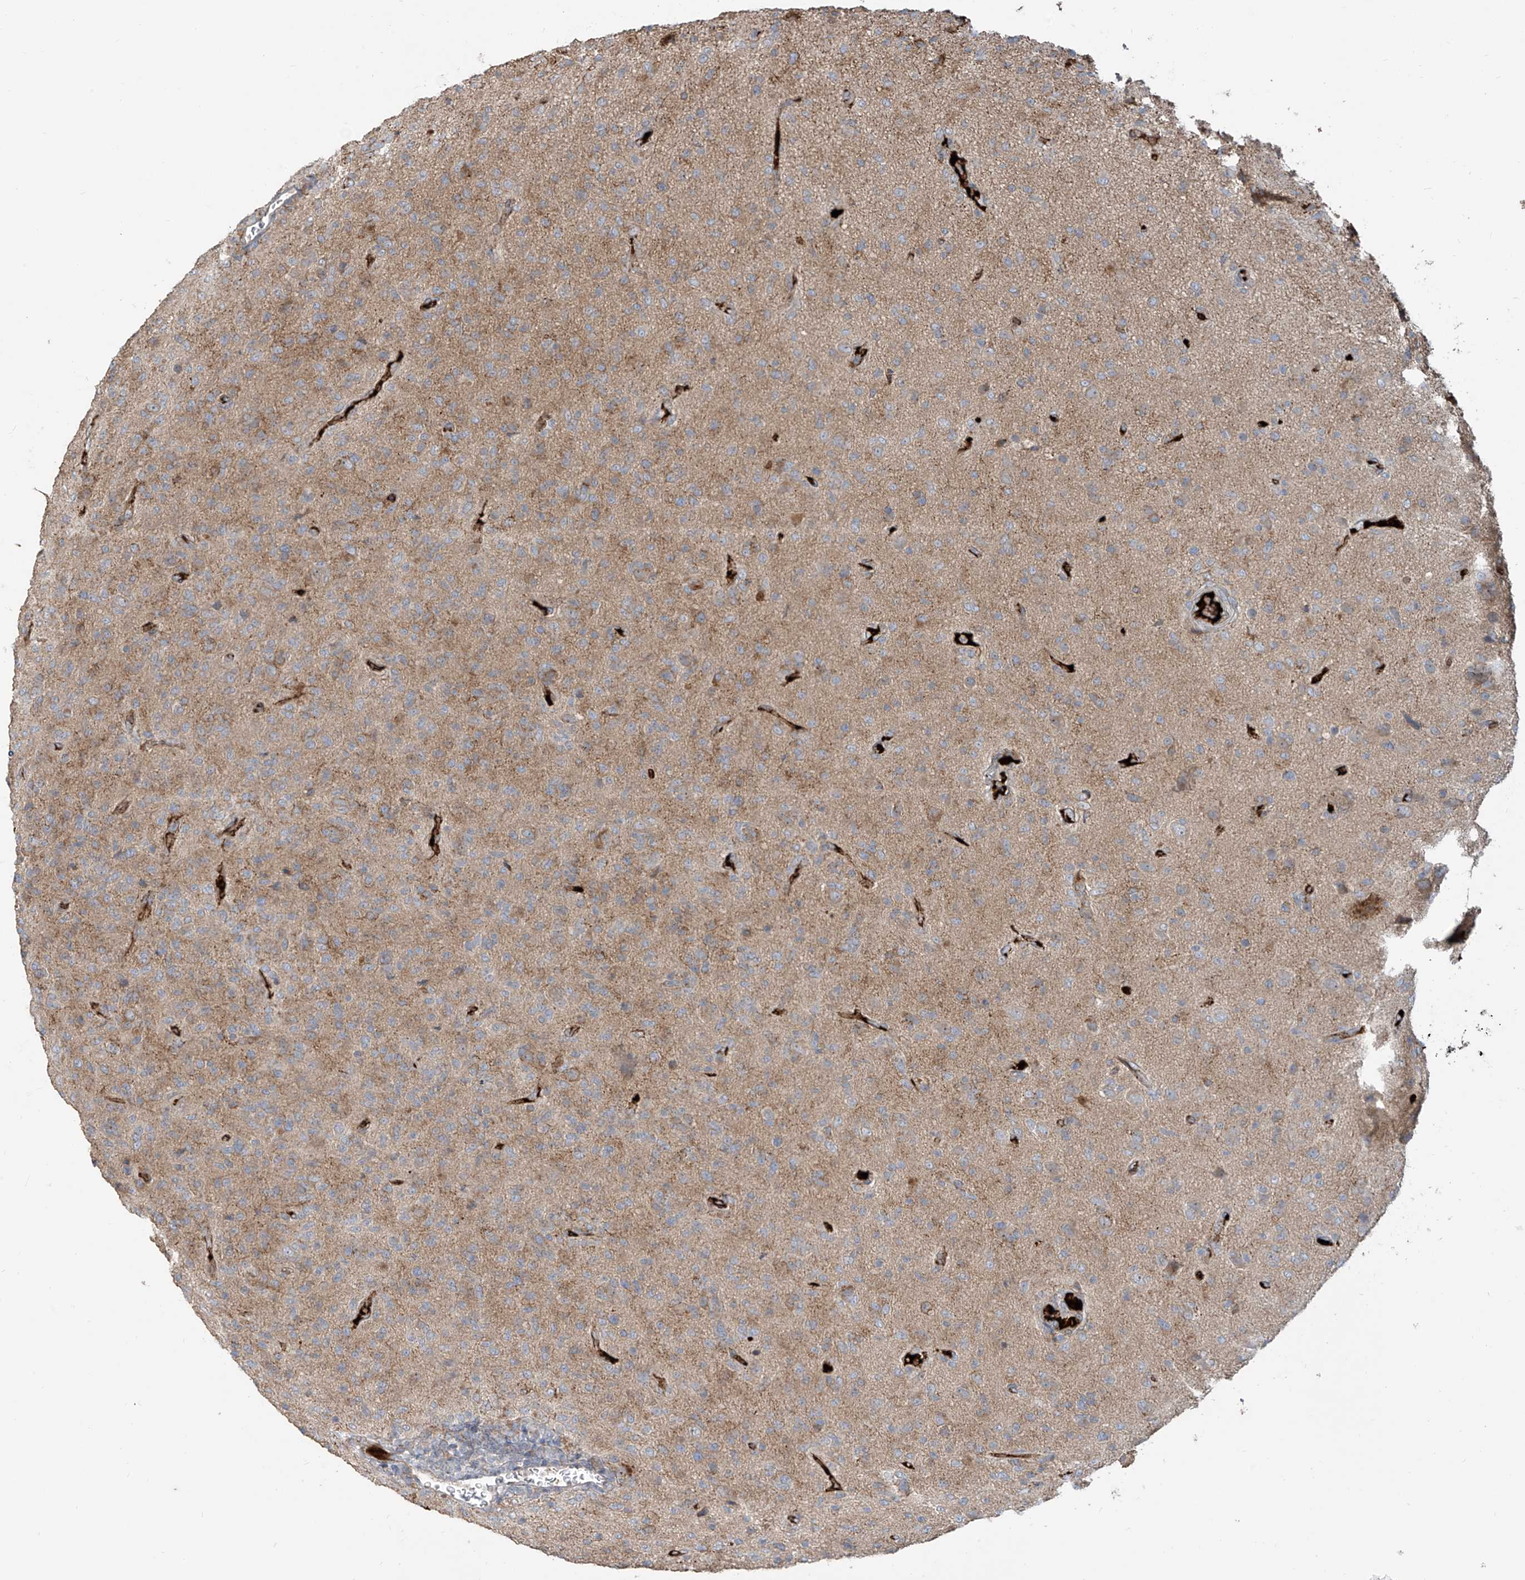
{"staining": {"intensity": "weak", "quantity": "<25%", "location": "cytoplasmic/membranous"}, "tissue": "glioma", "cell_type": "Tumor cells", "image_type": "cancer", "snomed": [{"axis": "morphology", "description": "Glioma, malignant, High grade"}, {"axis": "topography", "description": "Brain"}], "caption": "Immunohistochemical staining of malignant glioma (high-grade) demonstrates no significant staining in tumor cells.", "gene": "ABTB1", "patient": {"sex": "female", "age": 57}}